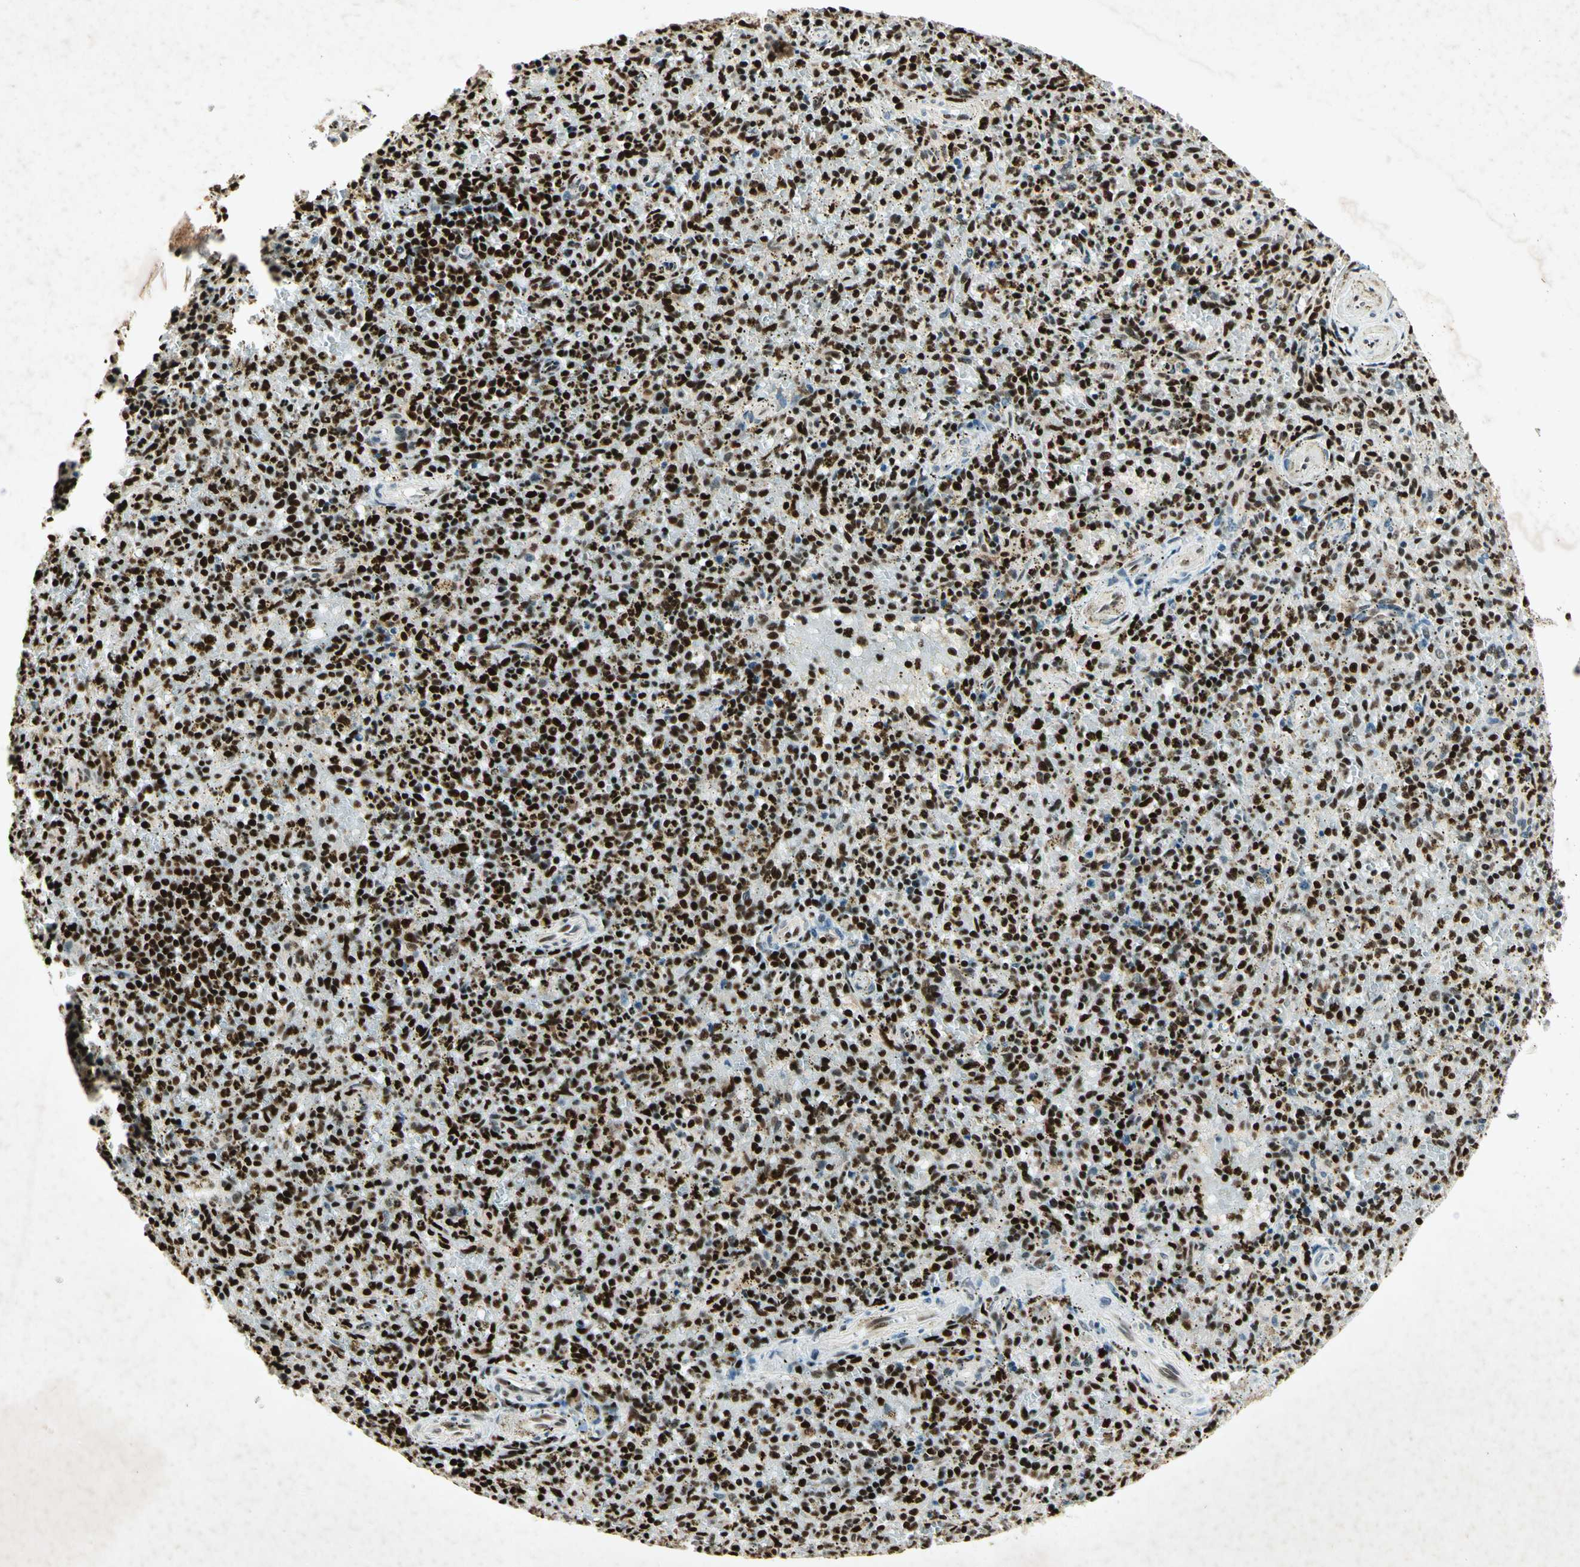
{"staining": {"intensity": "strong", "quantity": ">75%", "location": "nuclear"}, "tissue": "spleen", "cell_type": "Cells in red pulp", "image_type": "normal", "snomed": [{"axis": "morphology", "description": "Normal tissue, NOS"}, {"axis": "topography", "description": "Spleen"}], "caption": "IHC photomicrograph of unremarkable spleen stained for a protein (brown), which exhibits high levels of strong nuclear expression in about >75% of cells in red pulp.", "gene": "RNF43", "patient": {"sex": "male", "age": 72}}